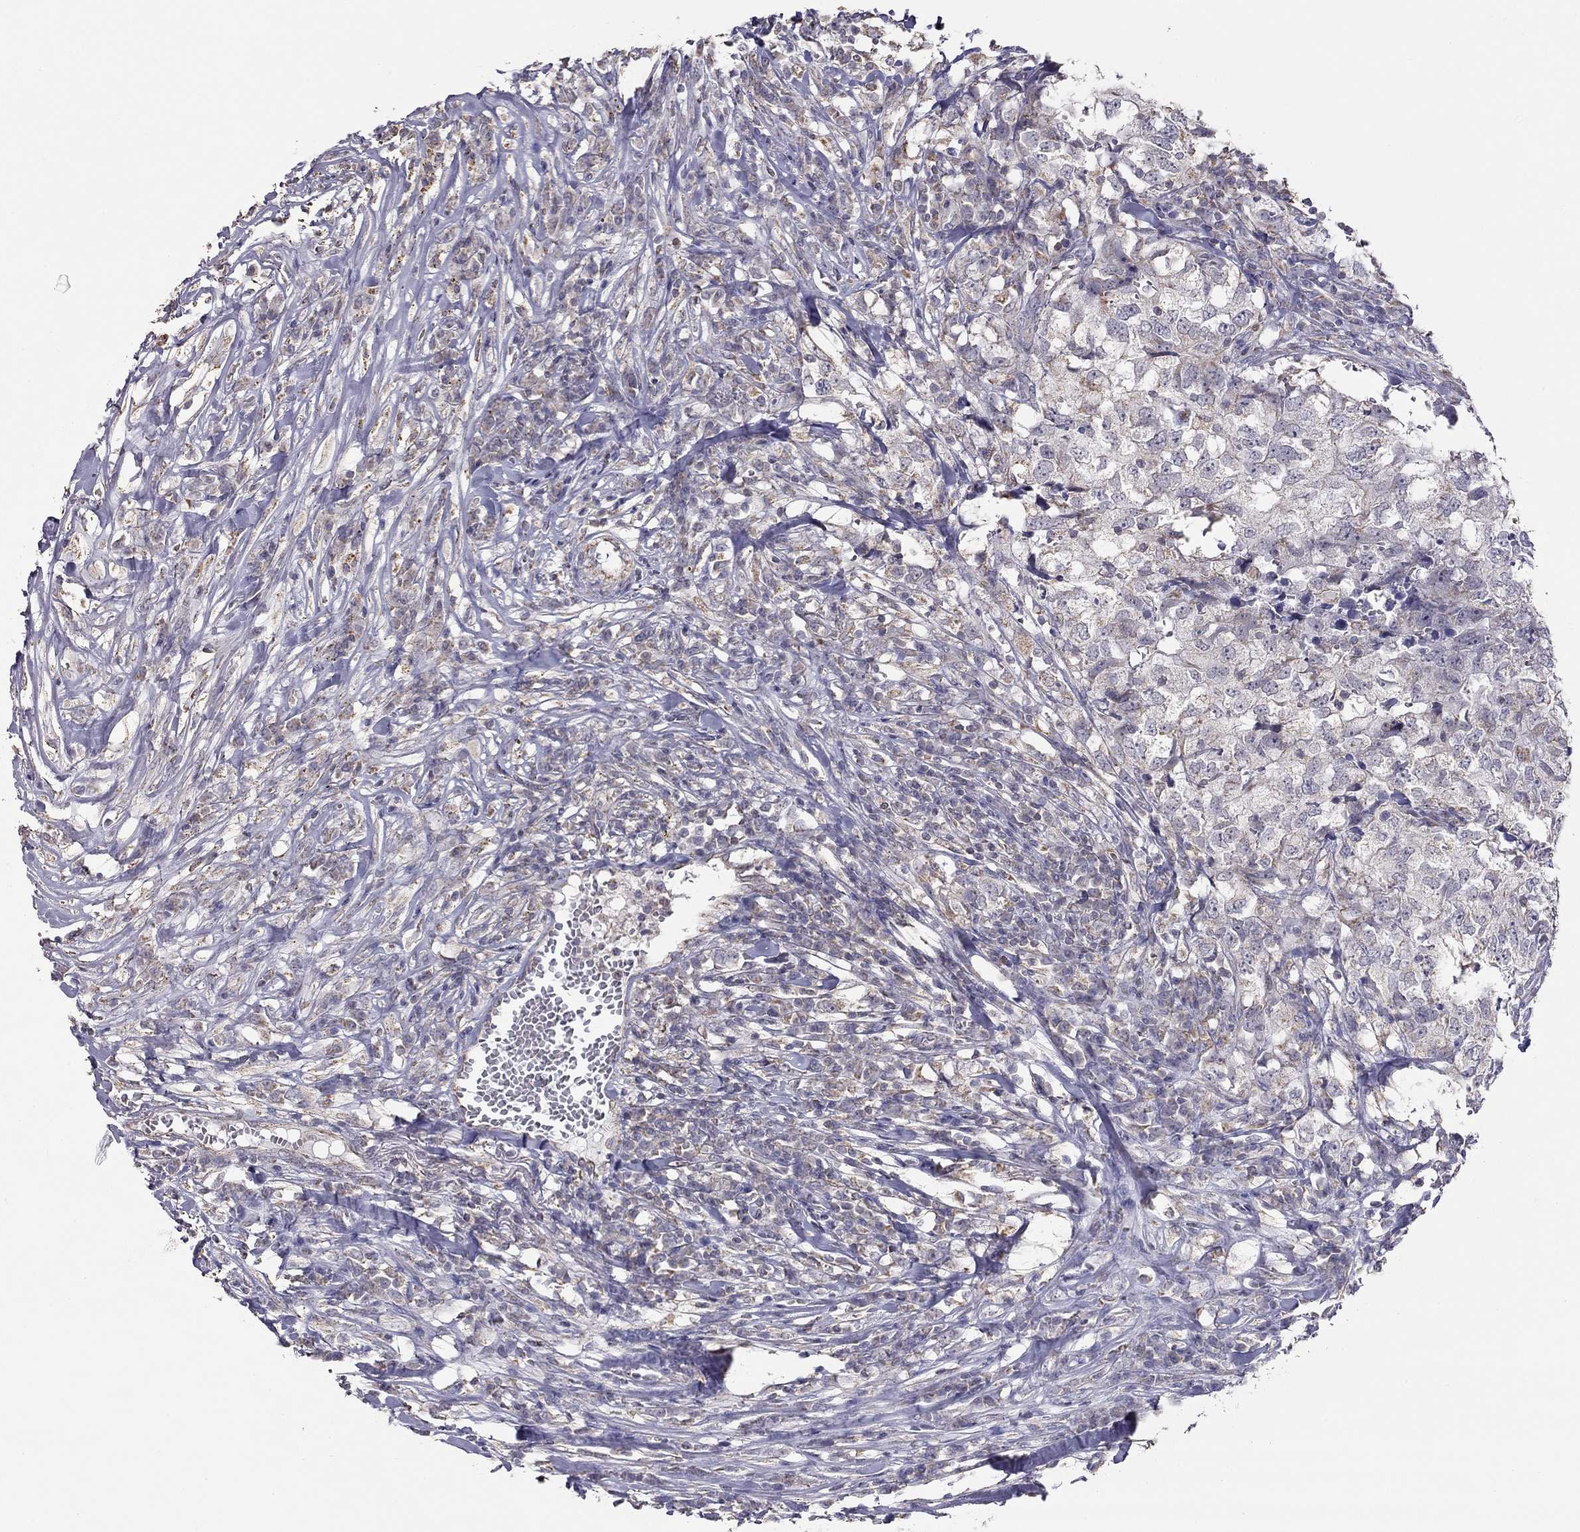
{"staining": {"intensity": "weak", "quantity": "<25%", "location": "cytoplasmic/membranous"}, "tissue": "breast cancer", "cell_type": "Tumor cells", "image_type": "cancer", "snomed": [{"axis": "morphology", "description": "Duct carcinoma"}, {"axis": "topography", "description": "Breast"}], "caption": "DAB (3,3'-diaminobenzidine) immunohistochemical staining of human breast cancer shows no significant expression in tumor cells.", "gene": "LRIT3", "patient": {"sex": "female", "age": 30}}